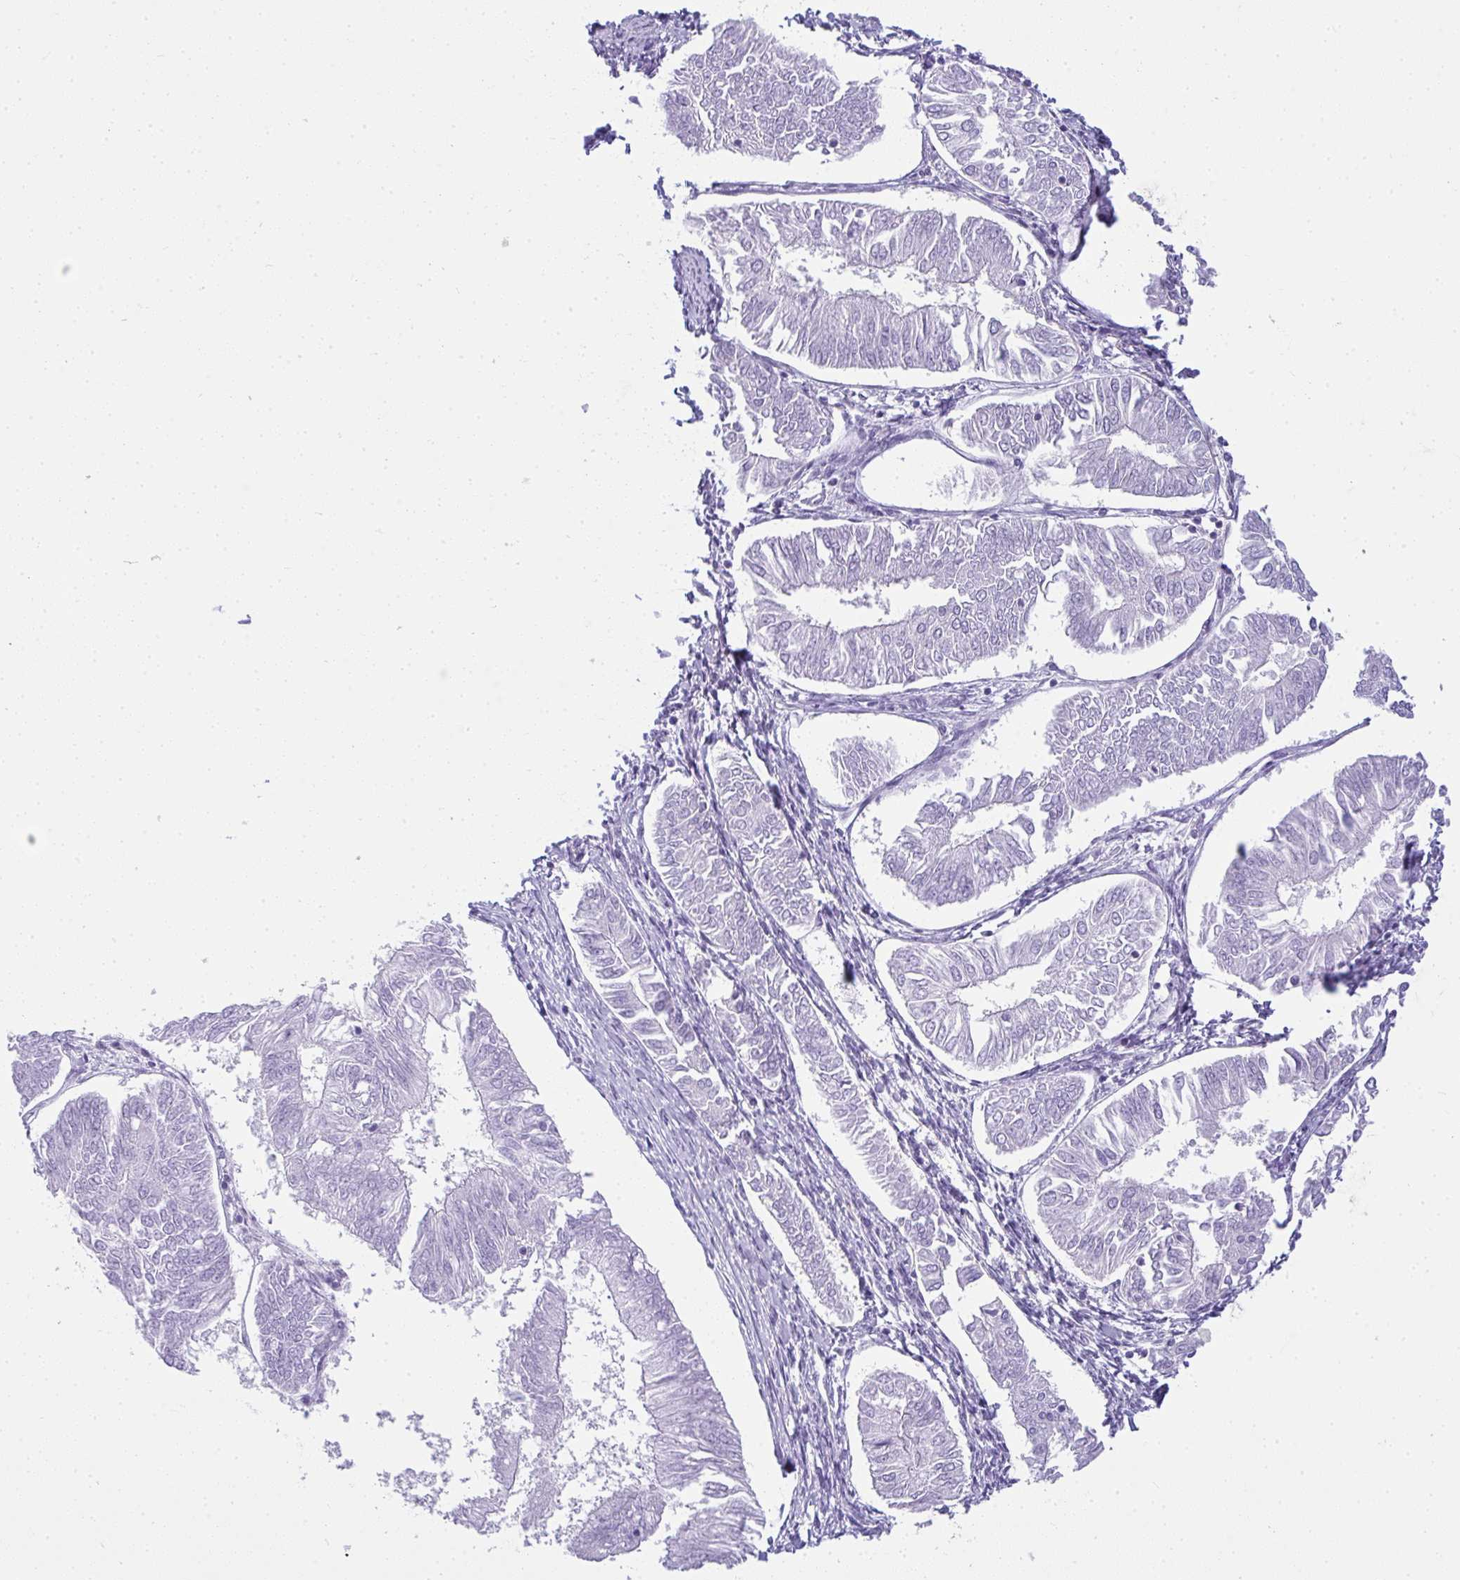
{"staining": {"intensity": "negative", "quantity": "none", "location": "none"}, "tissue": "endometrial cancer", "cell_type": "Tumor cells", "image_type": "cancer", "snomed": [{"axis": "morphology", "description": "Adenocarcinoma, NOS"}, {"axis": "topography", "description": "Endometrium"}], "caption": "Photomicrograph shows no protein positivity in tumor cells of endometrial cancer tissue. Nuclei are stained in blue.", "gene": "RASL10A", "patient": {"sex": "female", "age": 58}}